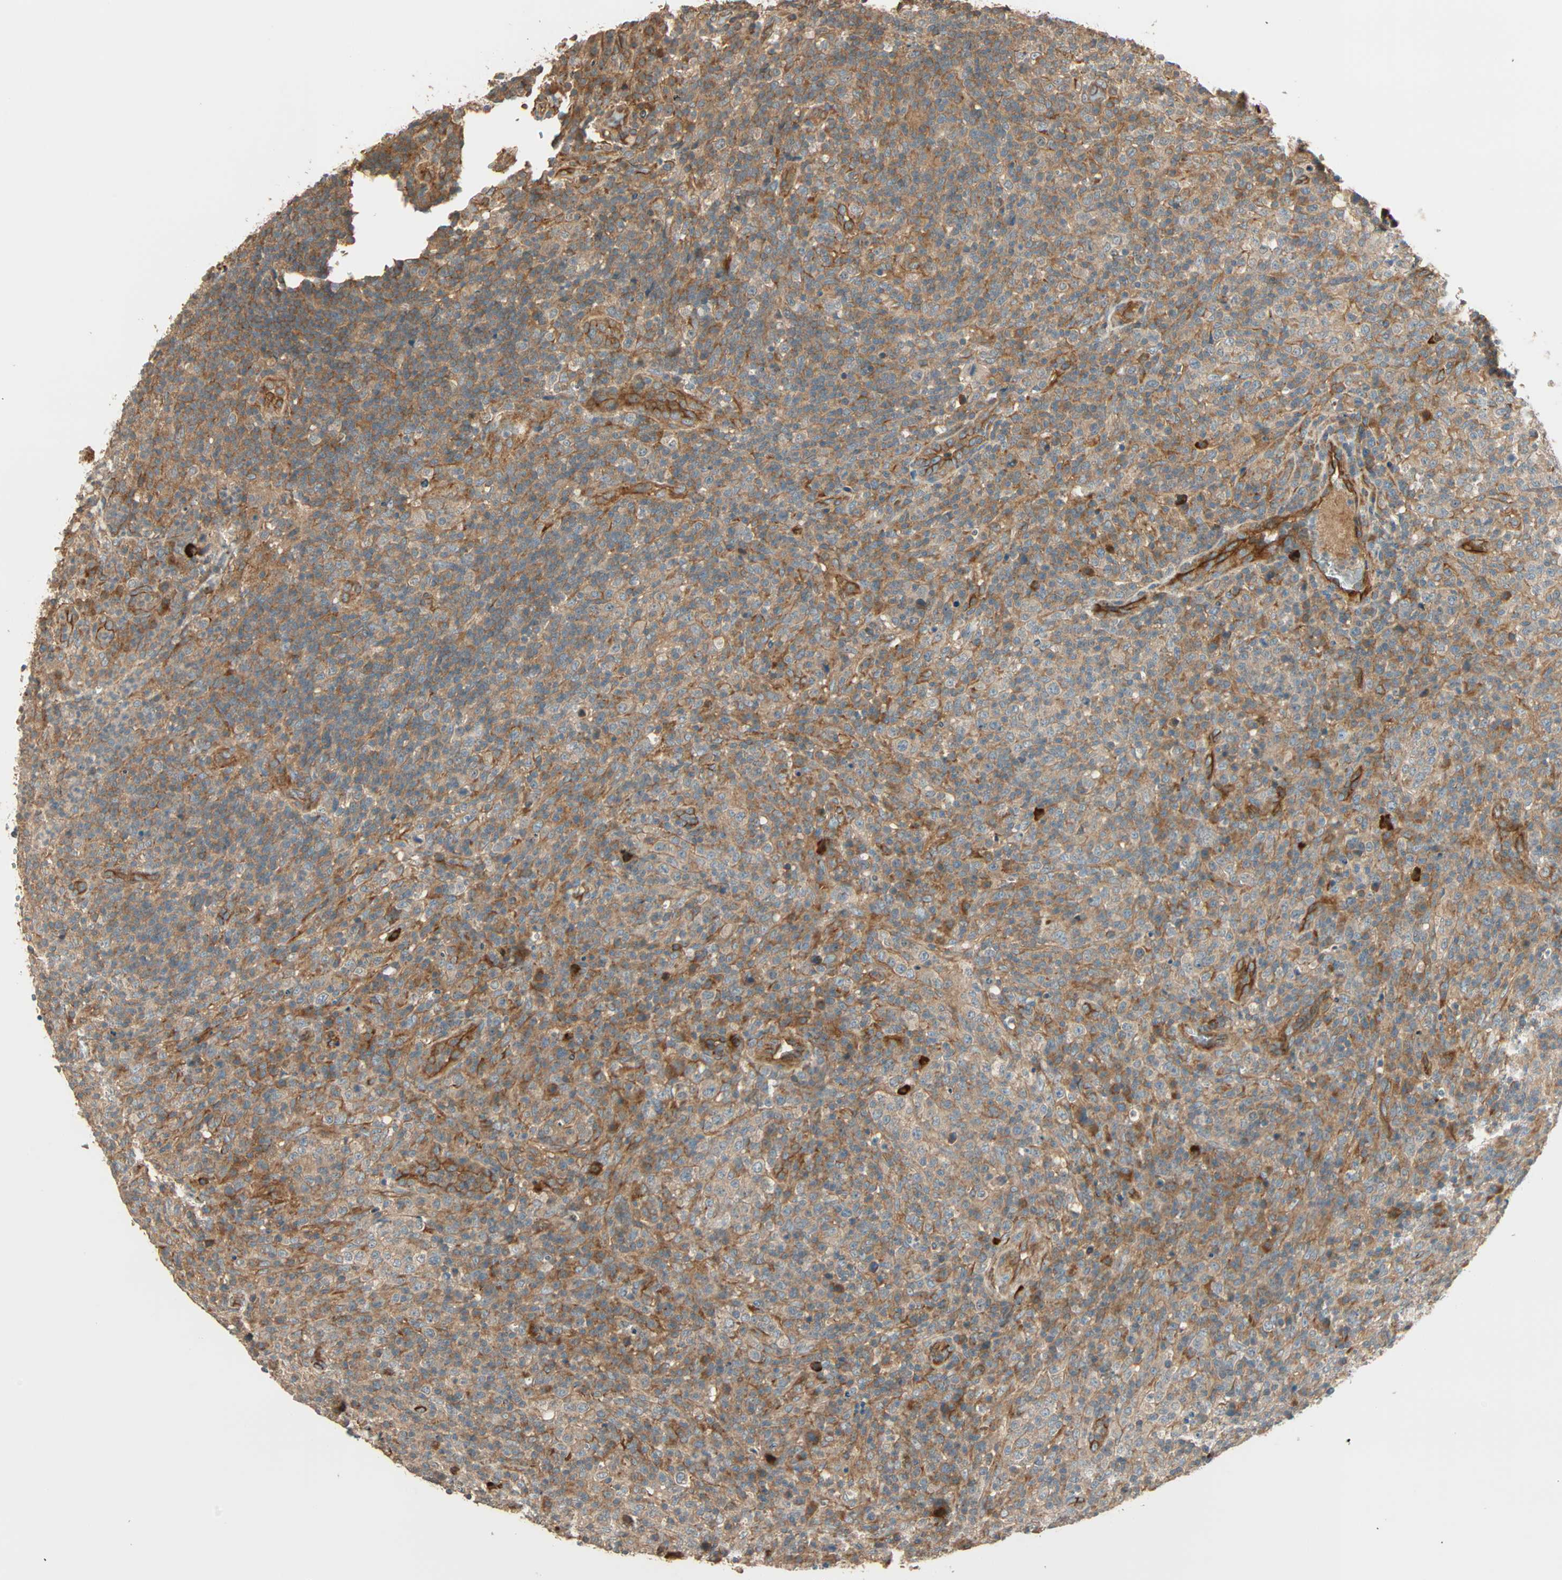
{"staining": {"intensity": "moderate", "quantity": "25%-75%", "location": "cytoplasmic/membranous"}, "tissue": "lymphoma", "cell_type": "Tumor cells", "image_type": "cancer", "snomed": [{"axis": "morphology", "description": "Malignant lymphoma, non-Hodgkin's type, High grade"}, {"axis": "topography", "description": "Lymph node"}], "caption": "Moderate cytoplasmic/membranous expression is seen in about 25%-75% of tumor cells in high-grade malignant lymphoma, non-Hodgkin's type. (DAB (3,3'-diaminobenzidine) IHC, brown staining for protein, blue staining for nuclei).", "gene": "GALK1", "patient": {"sex": "female", "age": 76}}